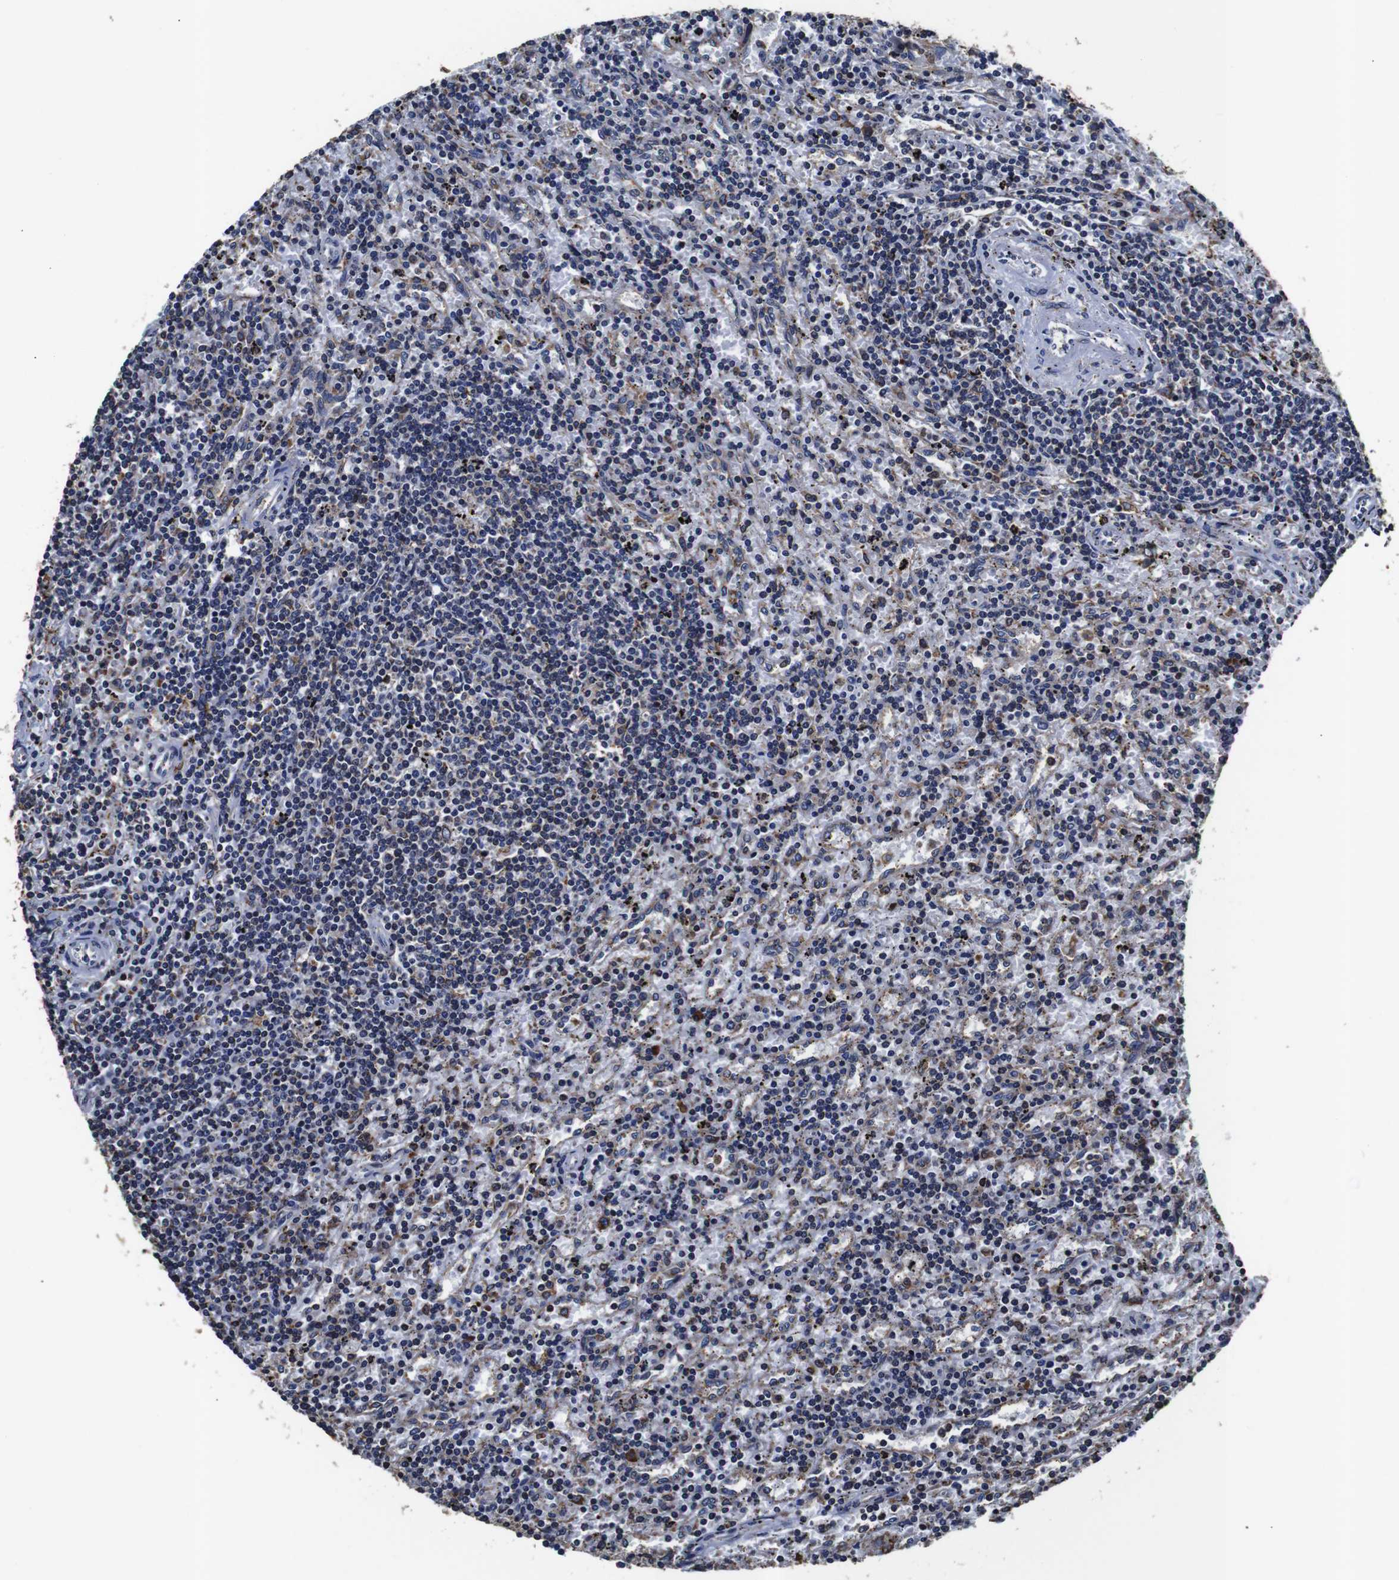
{"staining": {"intensity": "negative", "quantity": "none", "location": "none"}, "tissue": "lymphoma", "cell_type": "Tumor cells", "image_type": "cancer", "snomed": [{"axis": "morphology", "description": "Malignant lymphoma, non-Hodgkin's type, Low grade"}, {"axis": "topography", "description": "Spleen"}], "caption": "The histopathology image reveals no significant staining in tumor cells of malignant lymphoma, non-Hodgkin's type (low-grade).", "gene": "PPIB", "patient": {"sex": "male", "age": 76}}